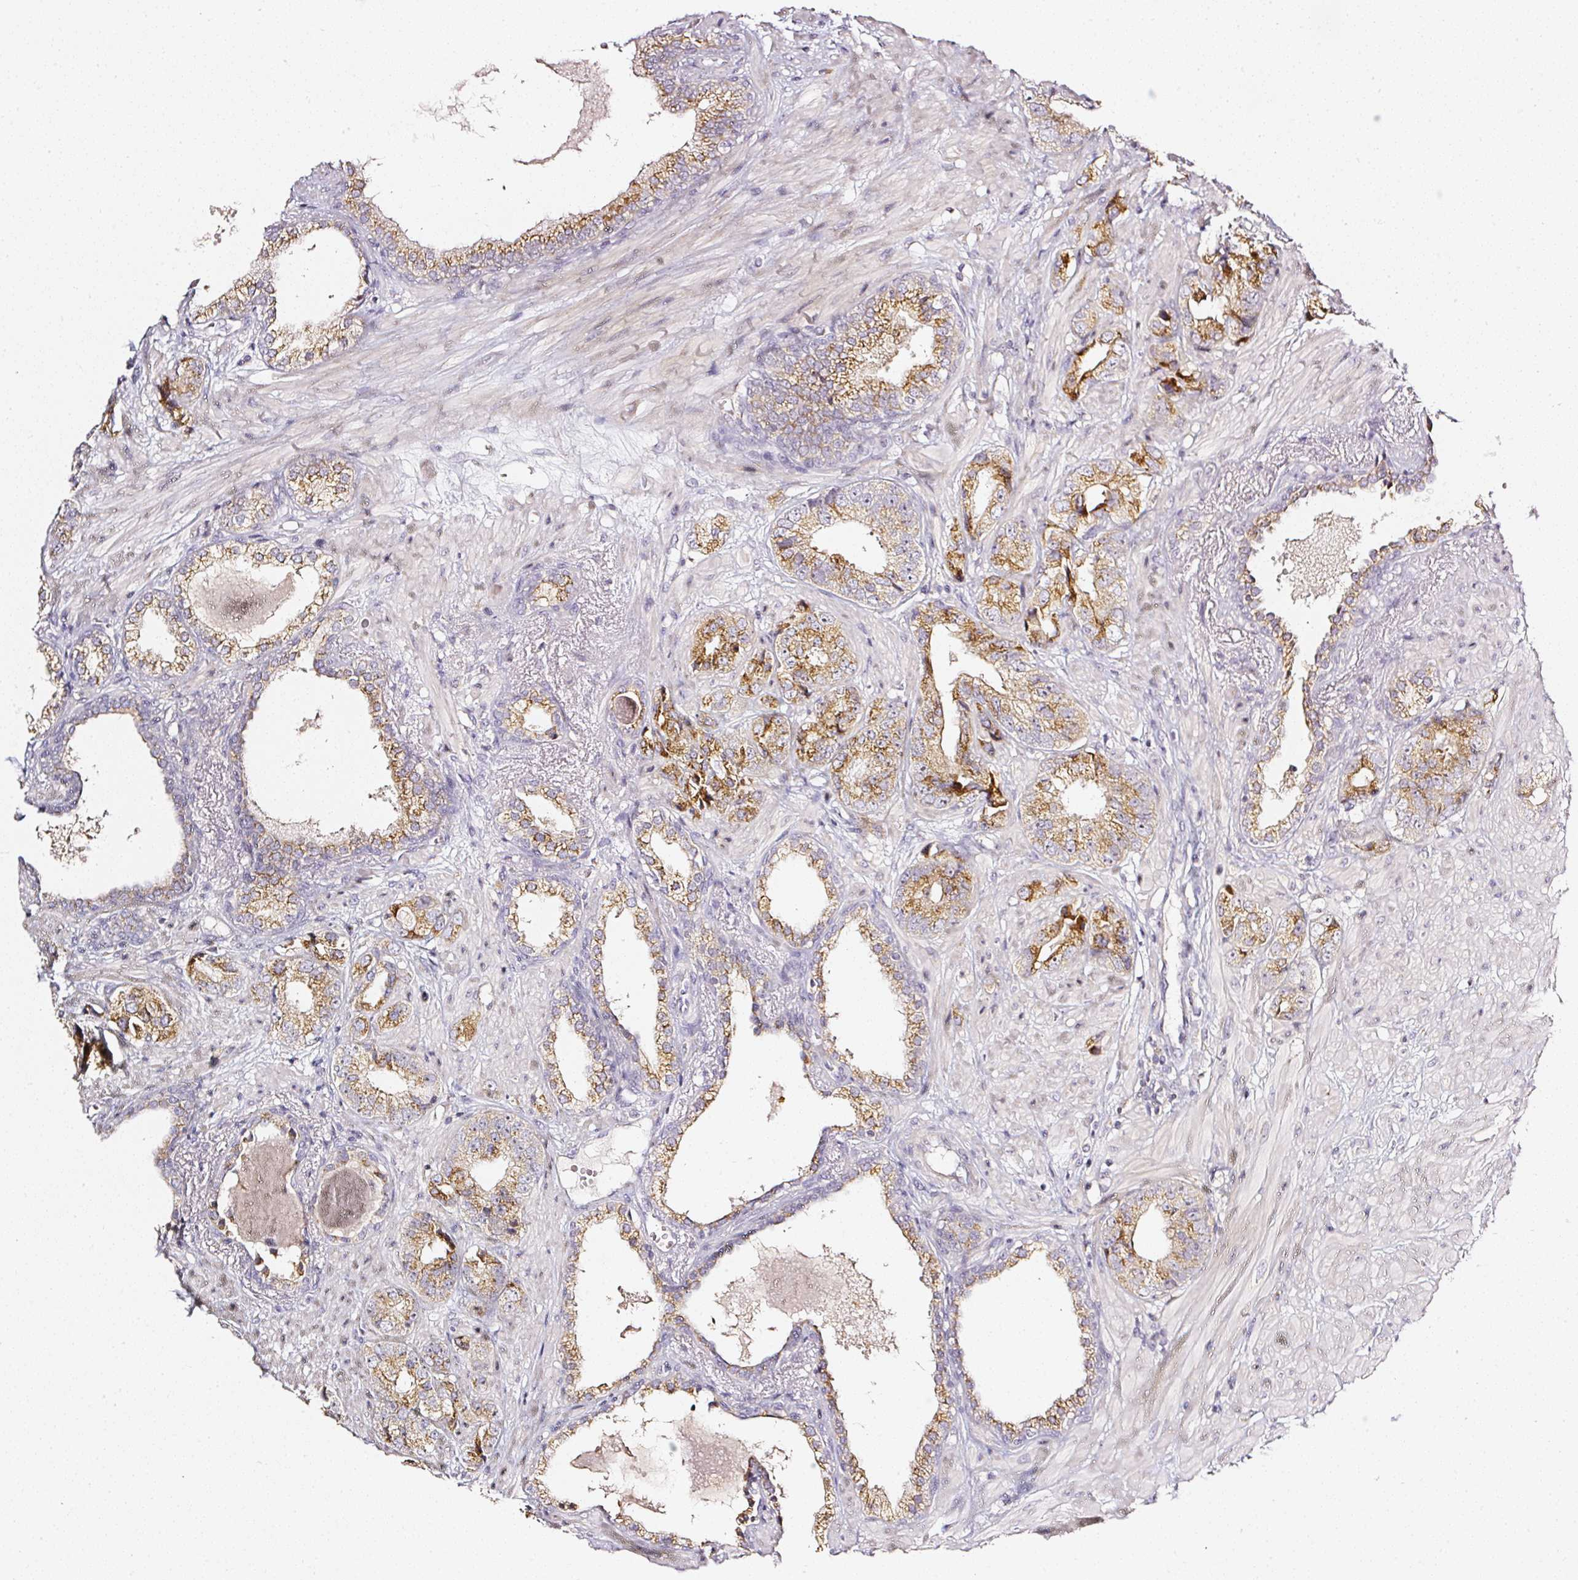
{"staining": {"intensity": "moderate", "quantity": ">75%", "location": "cytoplasmic/membranous"}, "tissue": "prostate cancer", "cell_type": "Tumor cells", "image_type": "cancer", "snomed": [{"axis": "morphology", "description": "Adenocarcinoma, High grade"}, {"axis": "topography", "description": "Prostate"}], "caption": "Human high-grade adenocarcinoma (prostate) stained for a protein (brown) reveals moderate cytoplasmic/membranous positive expression in approximately >75% of tumor cells.", "gene": "NTRK1", "patient": {"sex": "male", "age": 71}}